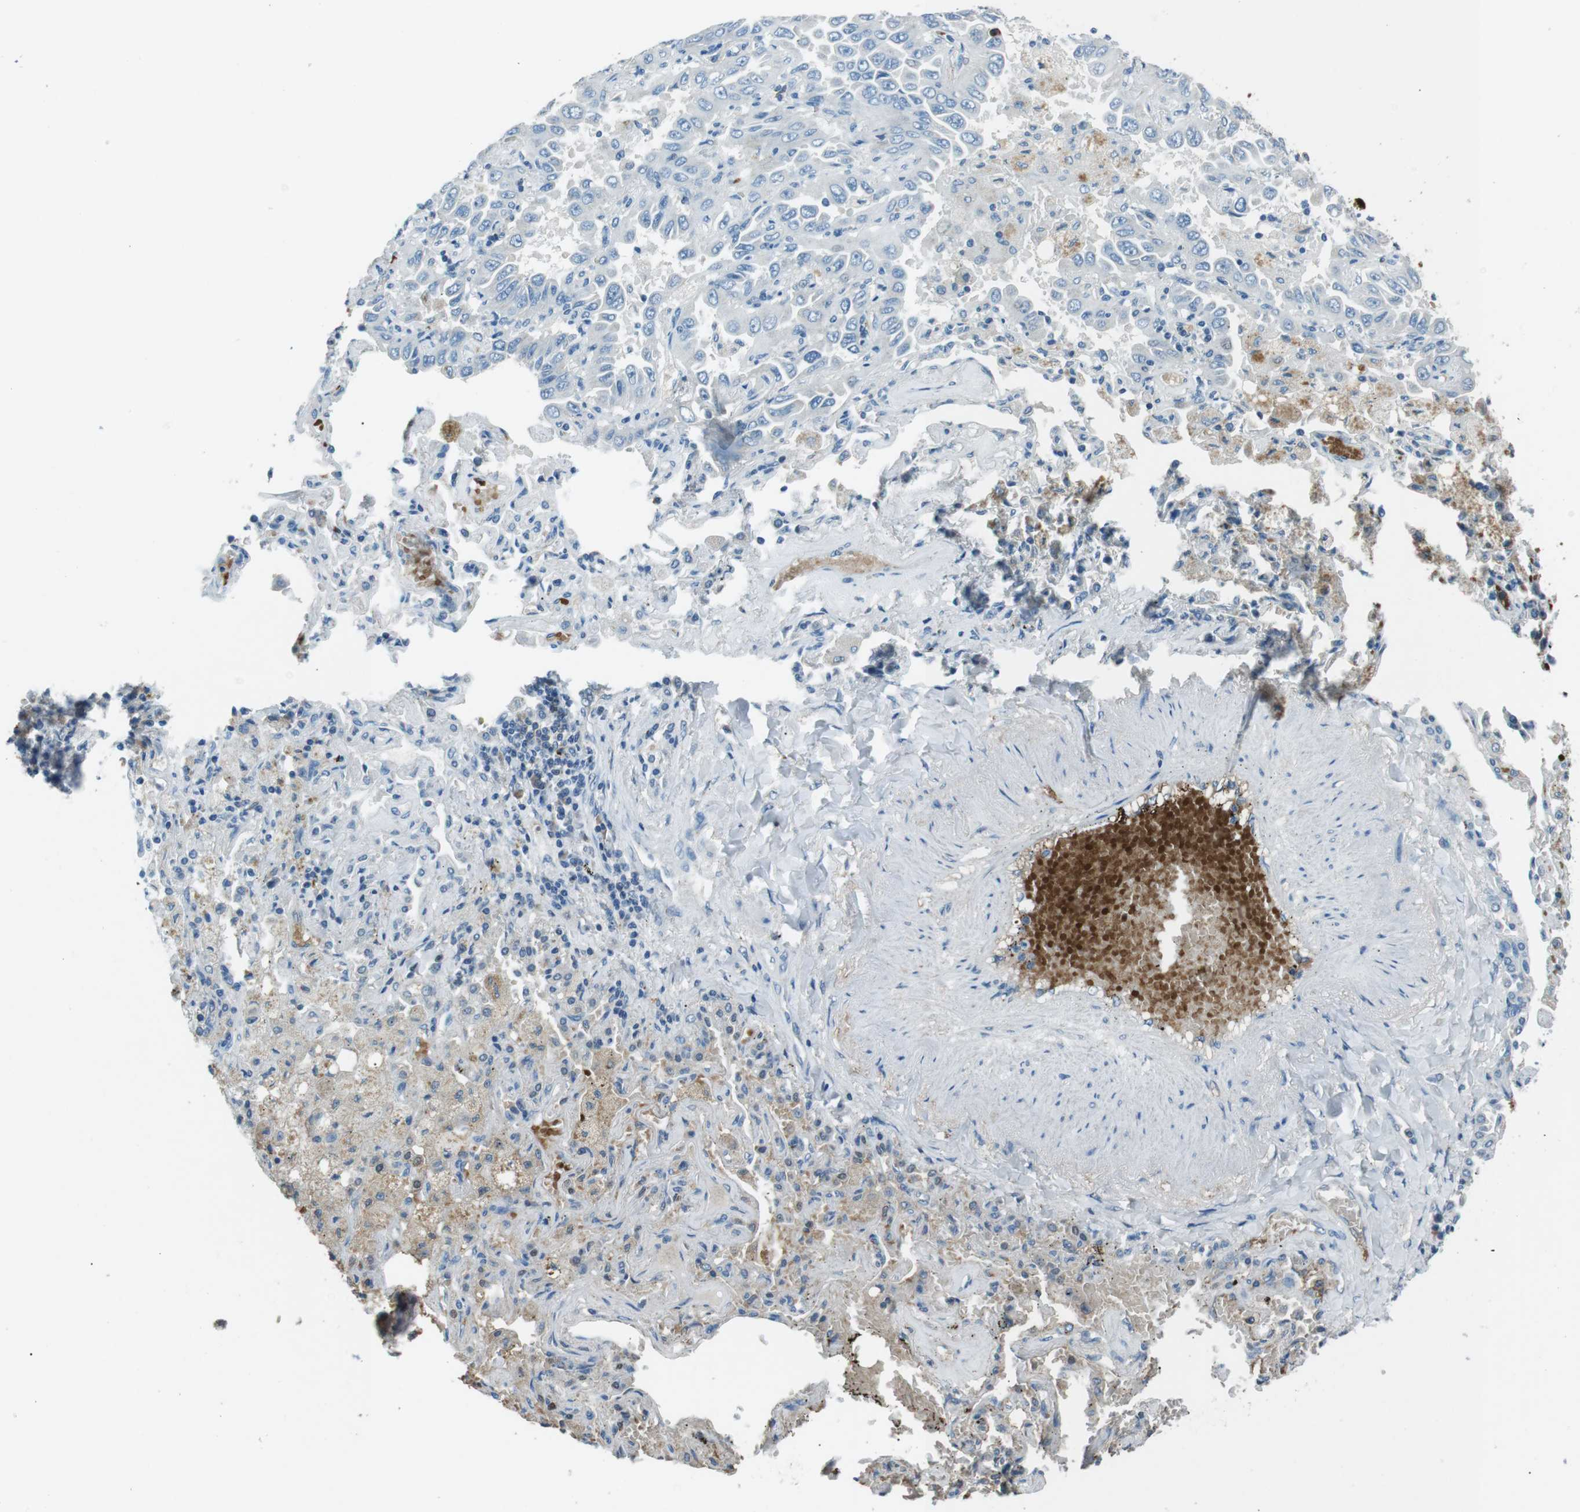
{"staining": {"intensity": "negative", "quantity": "none", "location": "none"}, "tissue": "lung cancer", "cell_type": "Tumor cells", "image_type": "cancer", "snomed": [{"axis": "morphology", "description": "Adenocarcinoma, NOS"}, {"axis": "topography", "description": "Lung"}], "caption": "IHC histopathology image of adenocarcinoma (lung) stained for a protein (brown), which shows no expression in tumor cells. Nuclei are stained in blue.", "gene": "ST6GAL1", "patient": {"sex": "male", "age": 64}}